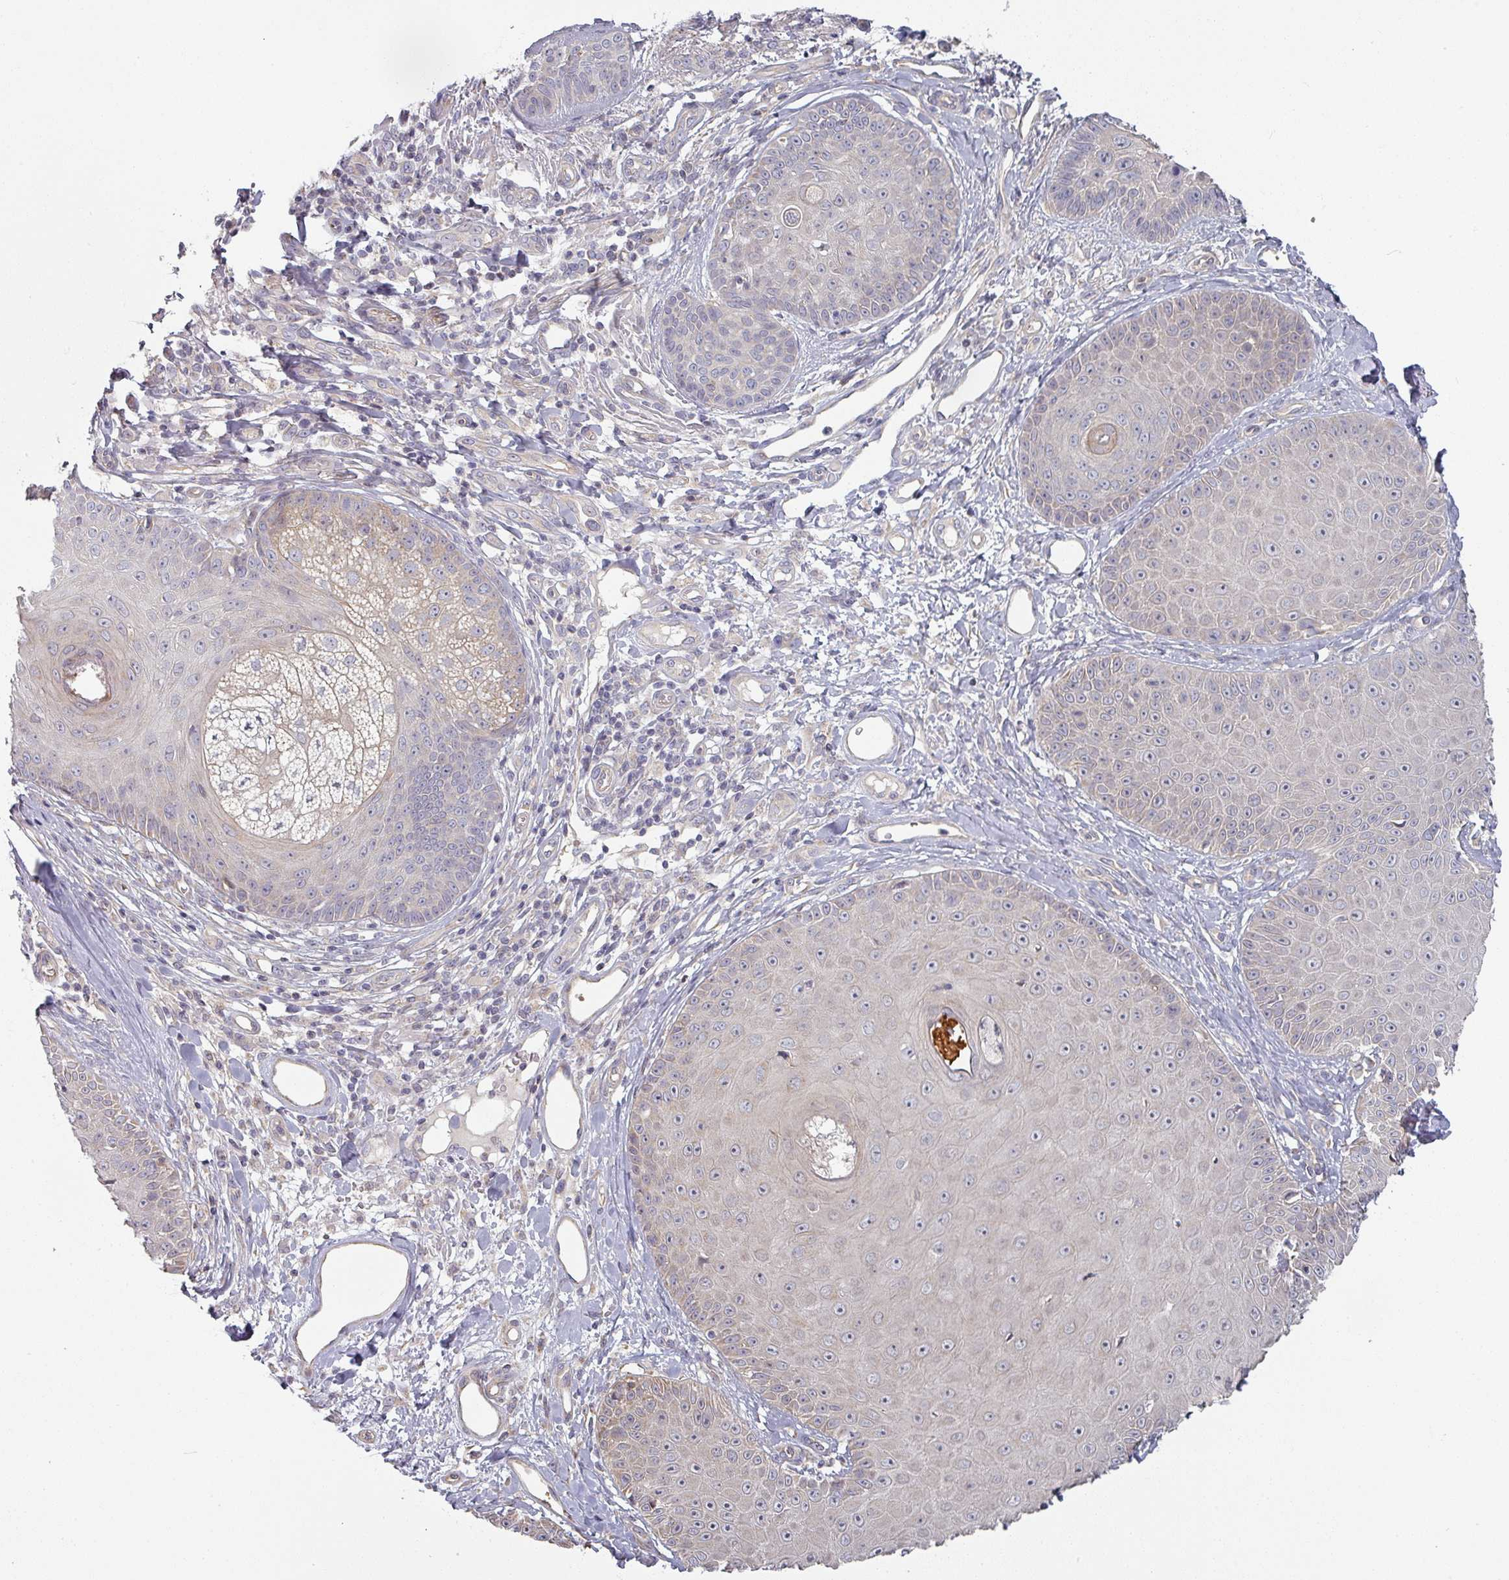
{"staining": {"intensity": "negative", "quantity": "none", "location": "none"}, "tissue": "skin cancer", "cell_type": "Tumor cells", "image_type": "cancer", "snomed": [{"axis": "morphology", "description": "Squamous cell carcinoma, NOS"}, {"axis": "topography", "description": "Skin"}], "caption": "Tumor cells are negative for protein expression in human skin squamous cell carcinoma. Nuclei are stained in blue.", "gene": "PLEKHJ1", "patient": {"sex": "male", "age": 86}}